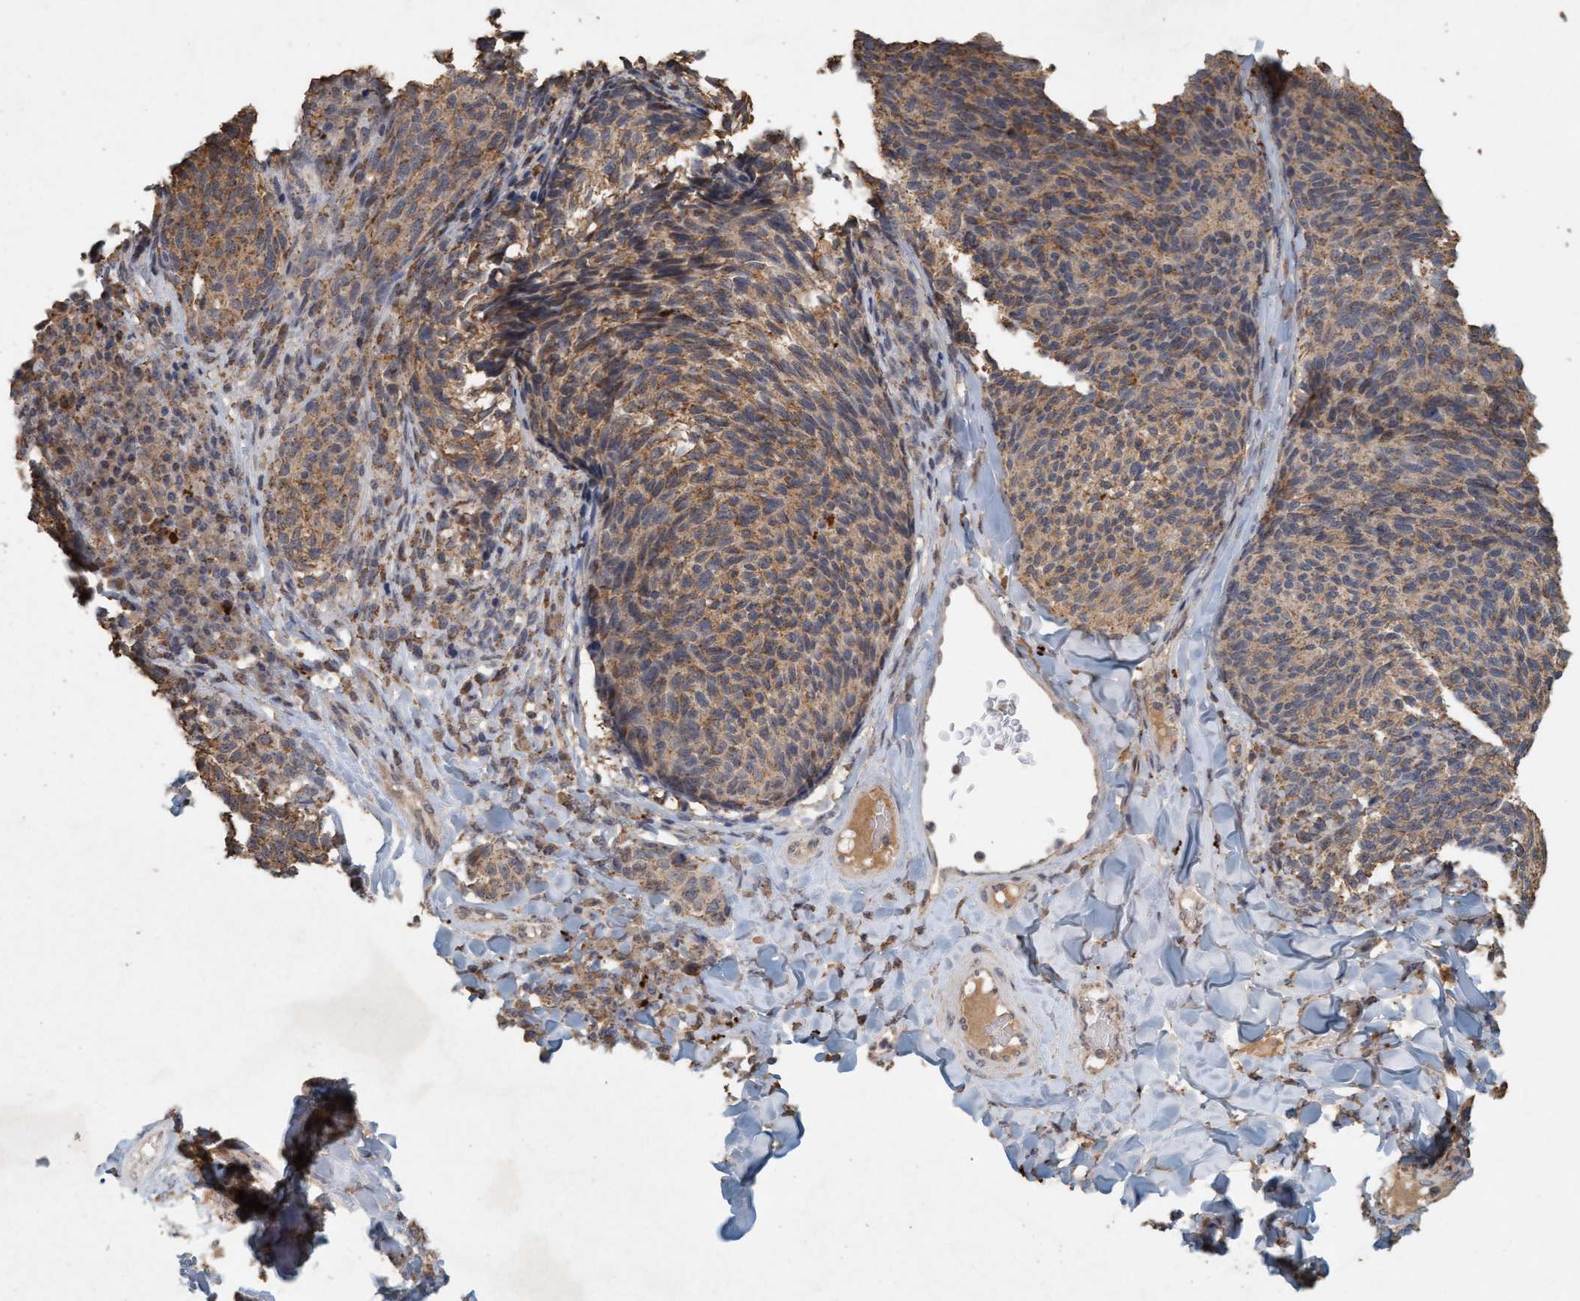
{"staining": {"intensity": "weak", "quantity": ">75%", "location": "cytoplasmic/membranous"}, "tissue": "melanoma", "cell_type": "Tumor cells", "image_type": "cancer", "snomed": [{"axis": "morphology", "description": "Malignant melanoma, NOS"}, {"axis": "topography", "description": "Skin"}], "caption": "IHC (DAB (3,3'-diaminobenzidine)) staining of melanoma demonstrates weak cytoplasmic/membranous protein staining in about >75% of tumor cells. The staining was performed using DAB (3,3'-diaminobenzidine), with brown indicating positive protein expression. Nuclei are stained blue with hematoxylin.", "gene": "VSIG8", "patient": {"sex": "female", "age": 73}}